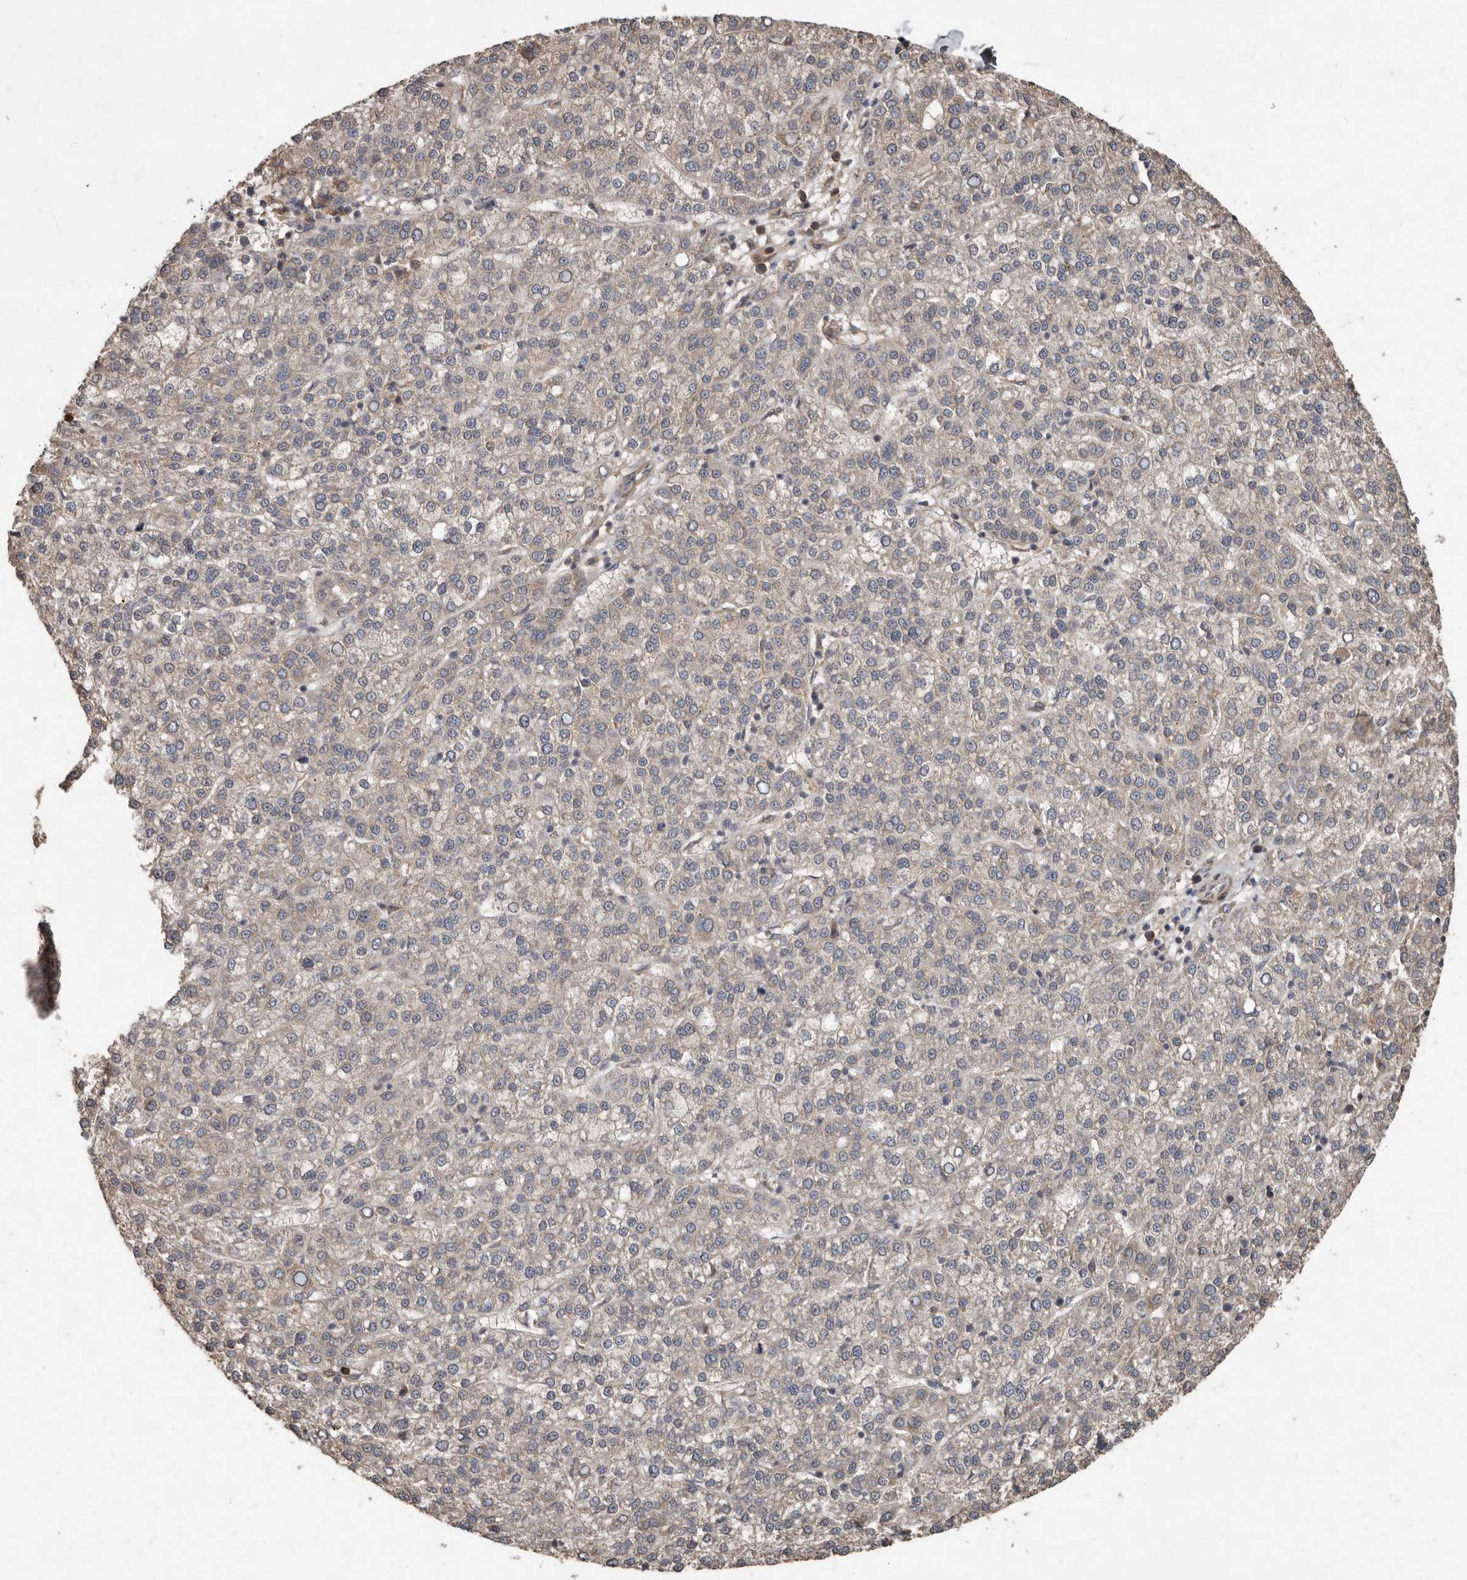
{"staining": {"intensity": "negative", "quantity": "none", "location": "none"}, "tissue": "liver cancer", "cell_type": "Tumor cells", "image_type": "cancer", "snomed": [{"axis": "morphology", "description": "Carcinoma, Hepatocellular, NOS"}, {"axis": "topography", "description": "Liver"}], "caption": "Tumor cells show no significant protein positivity in liver cancer (hepatocellular carcinoma).", "gene": "KIF26B", "patient": {"sex": "female", "age": 58}}